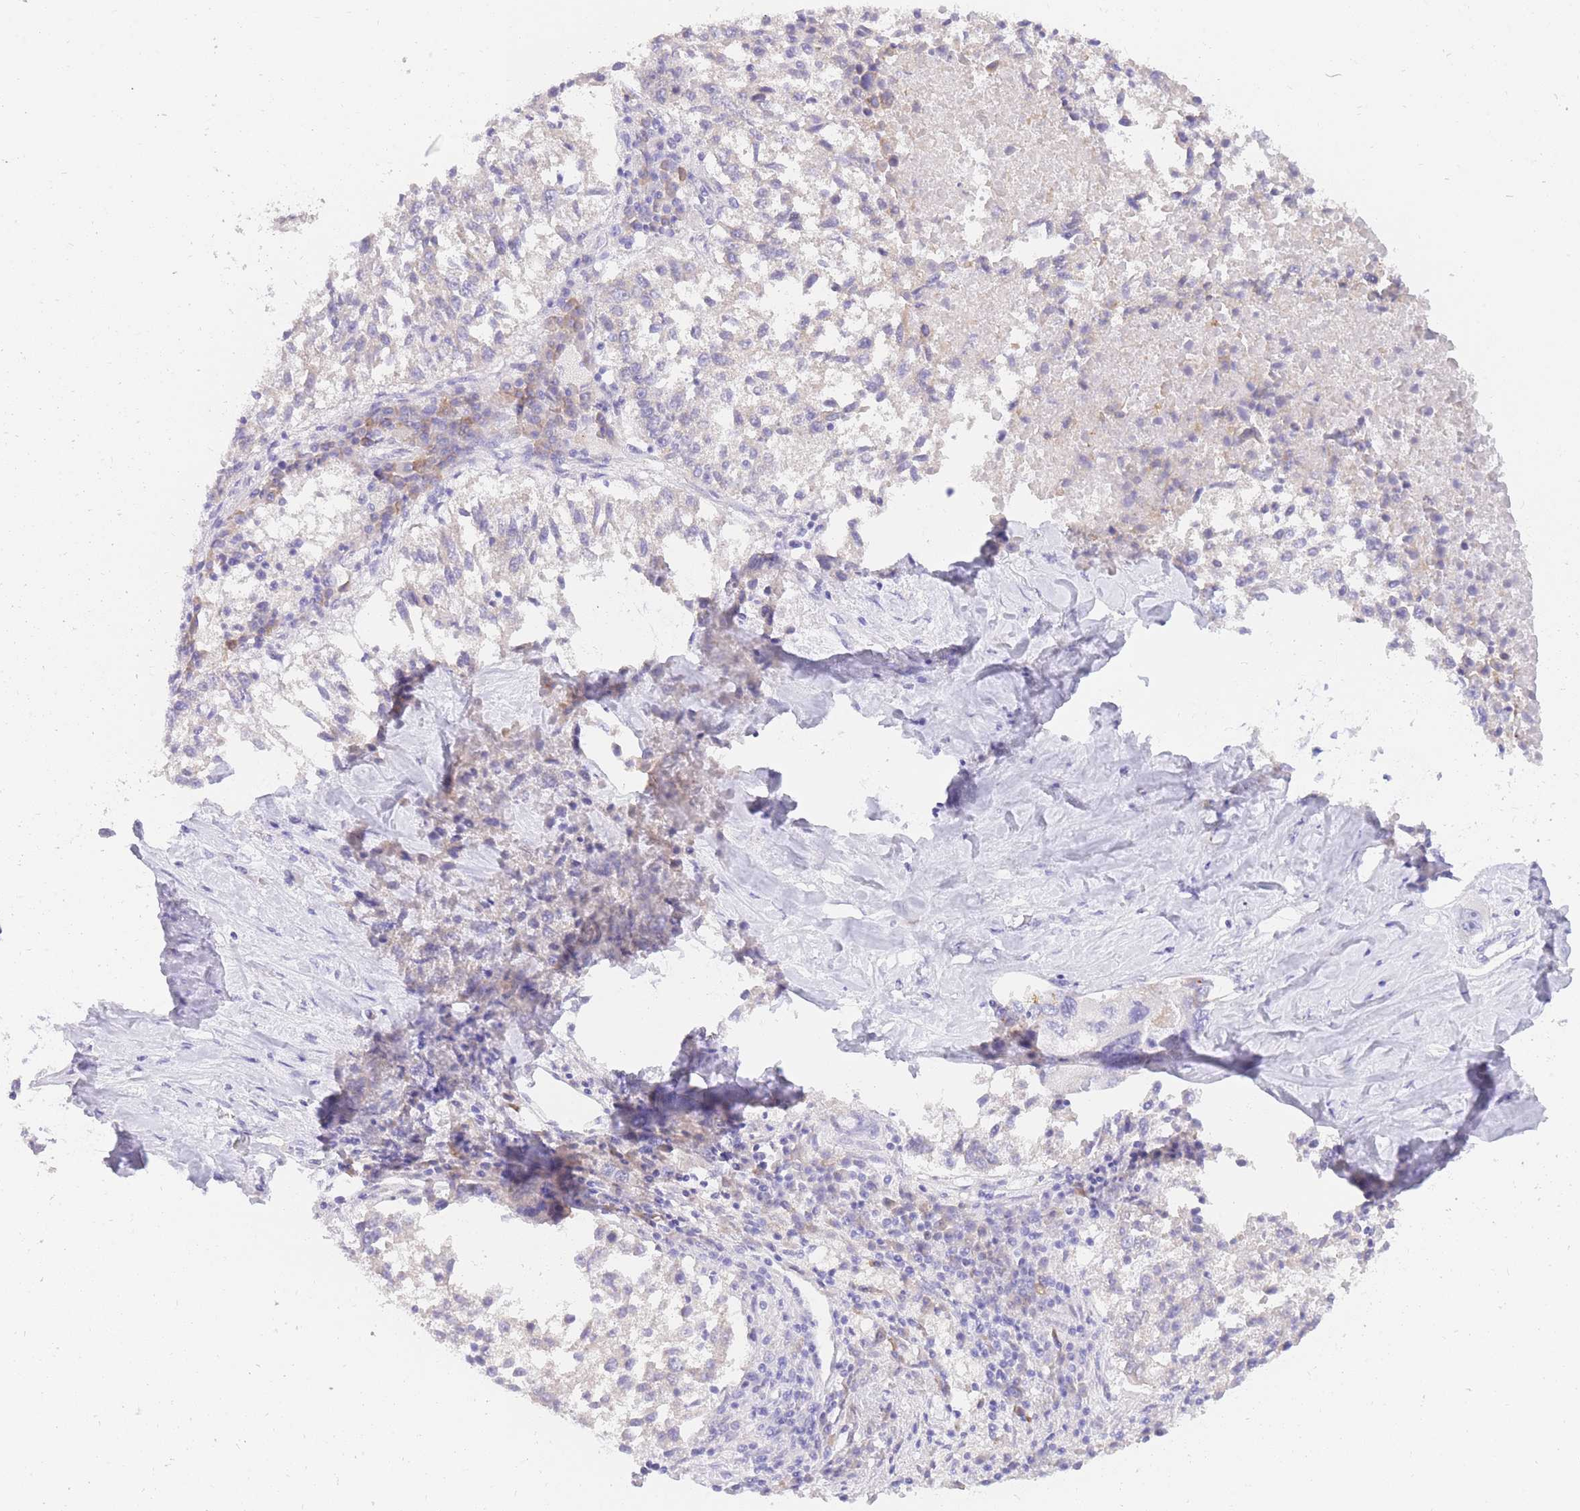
{"staining": {"intensity": "negative", "quantity": "none", "location": "none"}, "tissue": "lung cancer", "cell_type": "Tumor cells", "image_type": "cancer", "snomed": [{"axis": "morphology", "description": "Squamous cell carcinoma, NOS"}, {"axis": "topography", "description": "Lung"}], "caption": "Lung cancer stained for a protein using immunohistochemistry (IHC) reveals no positivity tumor cells.", "gene": "SSUH2", "patient": {"sex": "male", "age": 73}}